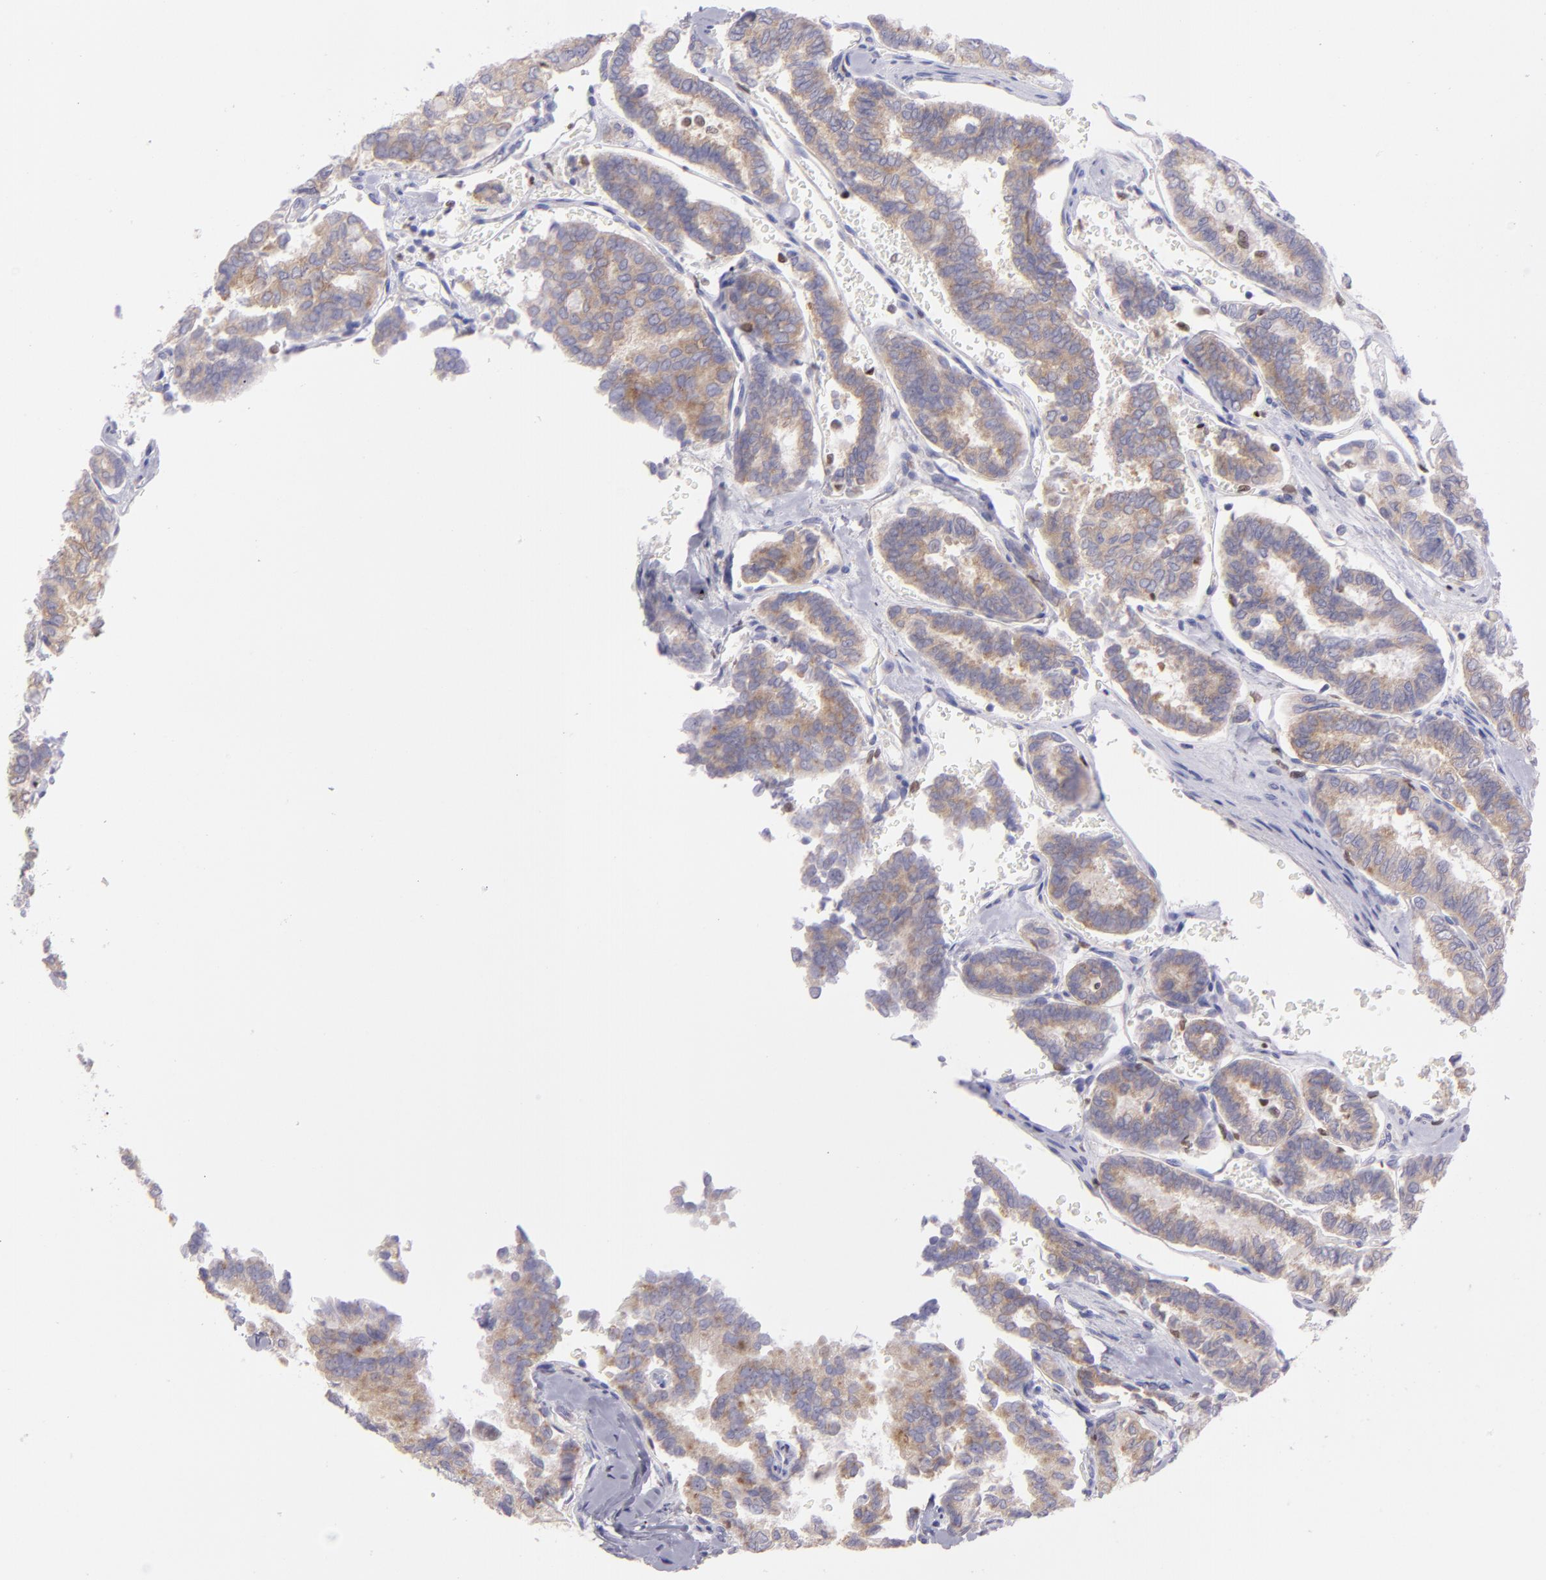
{"staining": {"intensity": "moderate", "quantity": ">75%", "location": "cytoplasmic/membranous"}, "tissue": "thyroid cancer", "cell_type": "Tumor cells", "image_type": "cancer", "snomed": [{"axis": "morphology", "description": "Papillary adenocarcinoma, NOS"}, {"axis": "topography", "description": "Thyroid gland"}], "caption": "Protein expression analysis of human thyroid cancer reveals moderate cytoplasmic/membranous positivity in approximately >75% of tumor cells. The staining was performed using DAB (3,3'-diaminobenzidine), with brown indicating positive protein expression. Nuclei are stained blue with hematoxylin.", "gene": "IRF8", "patient": {"sex": "female", "age": 35}}